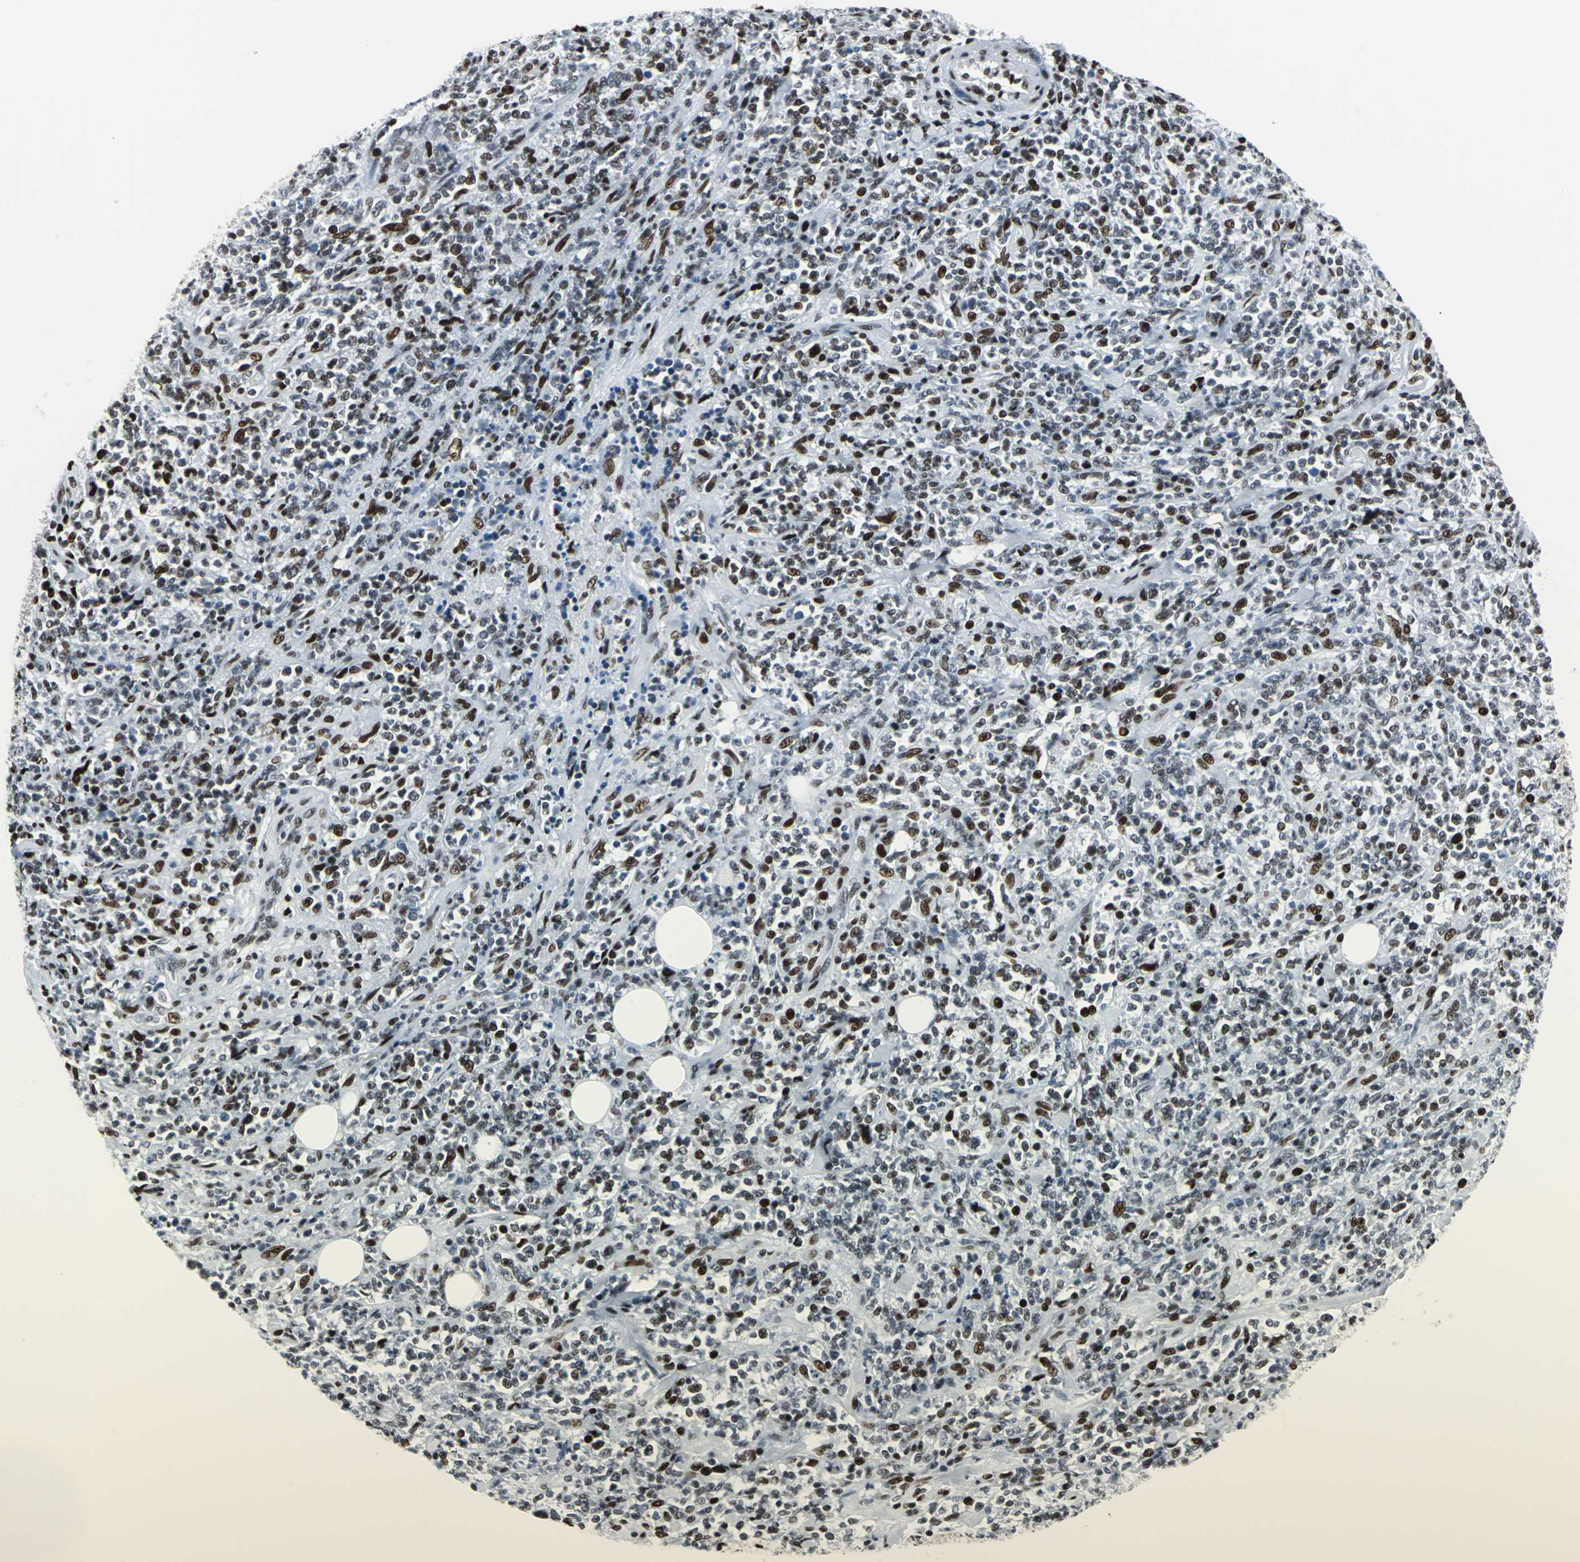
{"staining": {"intensity": "strong", "quantity": "25%-75%", "location": "nuclear"}, "tissue": "lymphoma", "cell_type": "Tumor cells", "image_type": "cancer", "snomed": [{"axis": "morphology", "description": "Malignant lymphoma, non-Hodgkin's type, High grade"}, {"axis": "topography", "description": "Soft tissue"}], "caption": "Tumor cells exhibit high levels of strong nuclear positivity in about 25%-75% of cells in lymphoma. Immunohistochemistry (ihc) stains the protein of interest in brown and the nuclei are stained blue.", "gene": "HDAC2", "patient": {"sex": "male", "age": 18}}